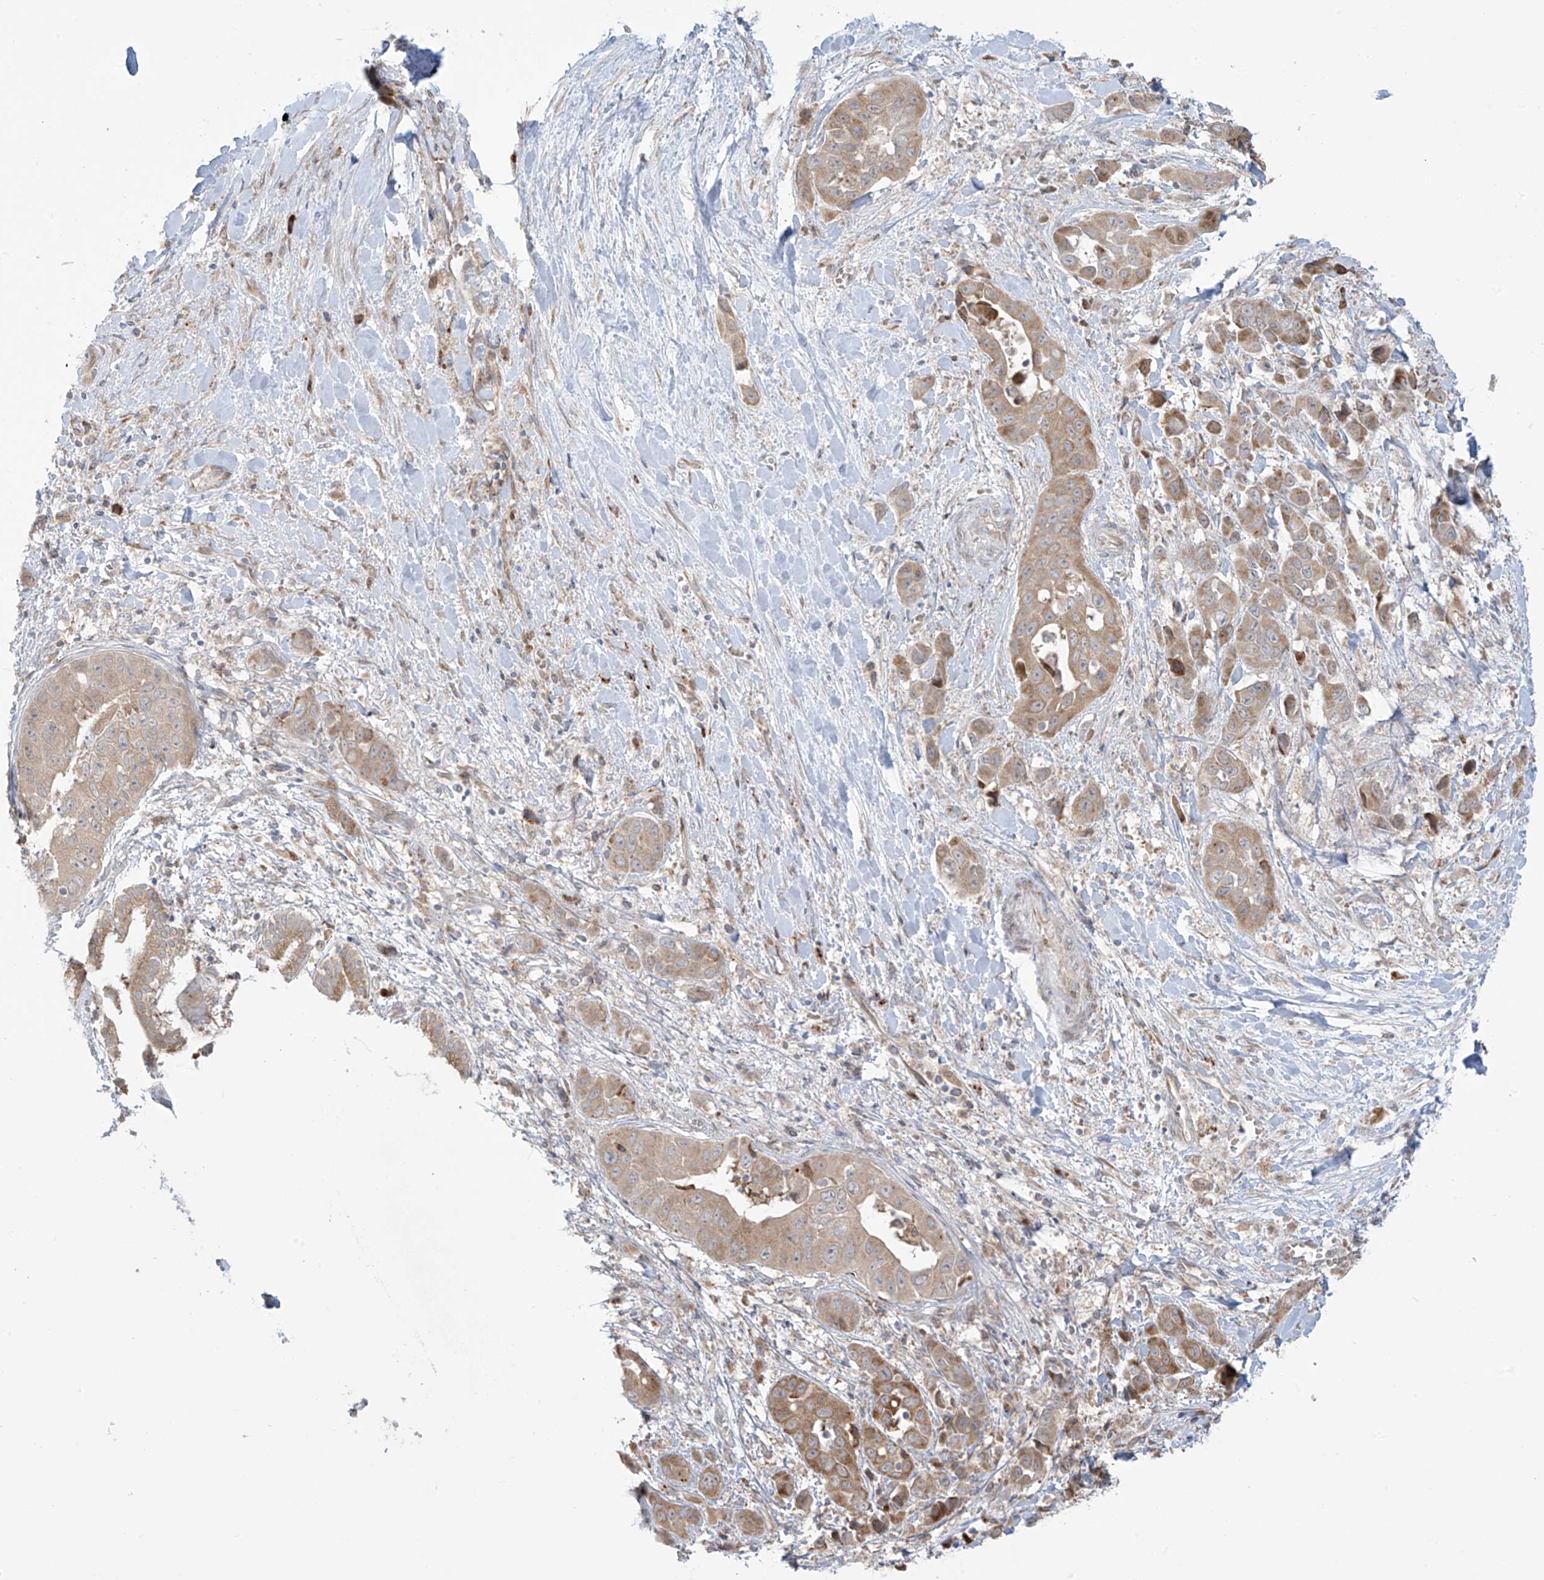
{"staining": {"intensity": "moderate", "quantity": ">75%", "location": "cytoplasmic/membranous"}, "tissue": "liver cancer", "cell_type": "Tumor cells", "image_type": "cancer", "snomed": [{"axis": "morphology", "description": "Cholangiocarcinoma"}, {"axis": "topography", "description": "Liver"}], "caption": "Human cholangiocarcinoma (liver) stained with a protein marker demonstrates moderate staining in tumor cells.", "gene": "PPAT", "patient": {"sex": "female", "age": 52}}